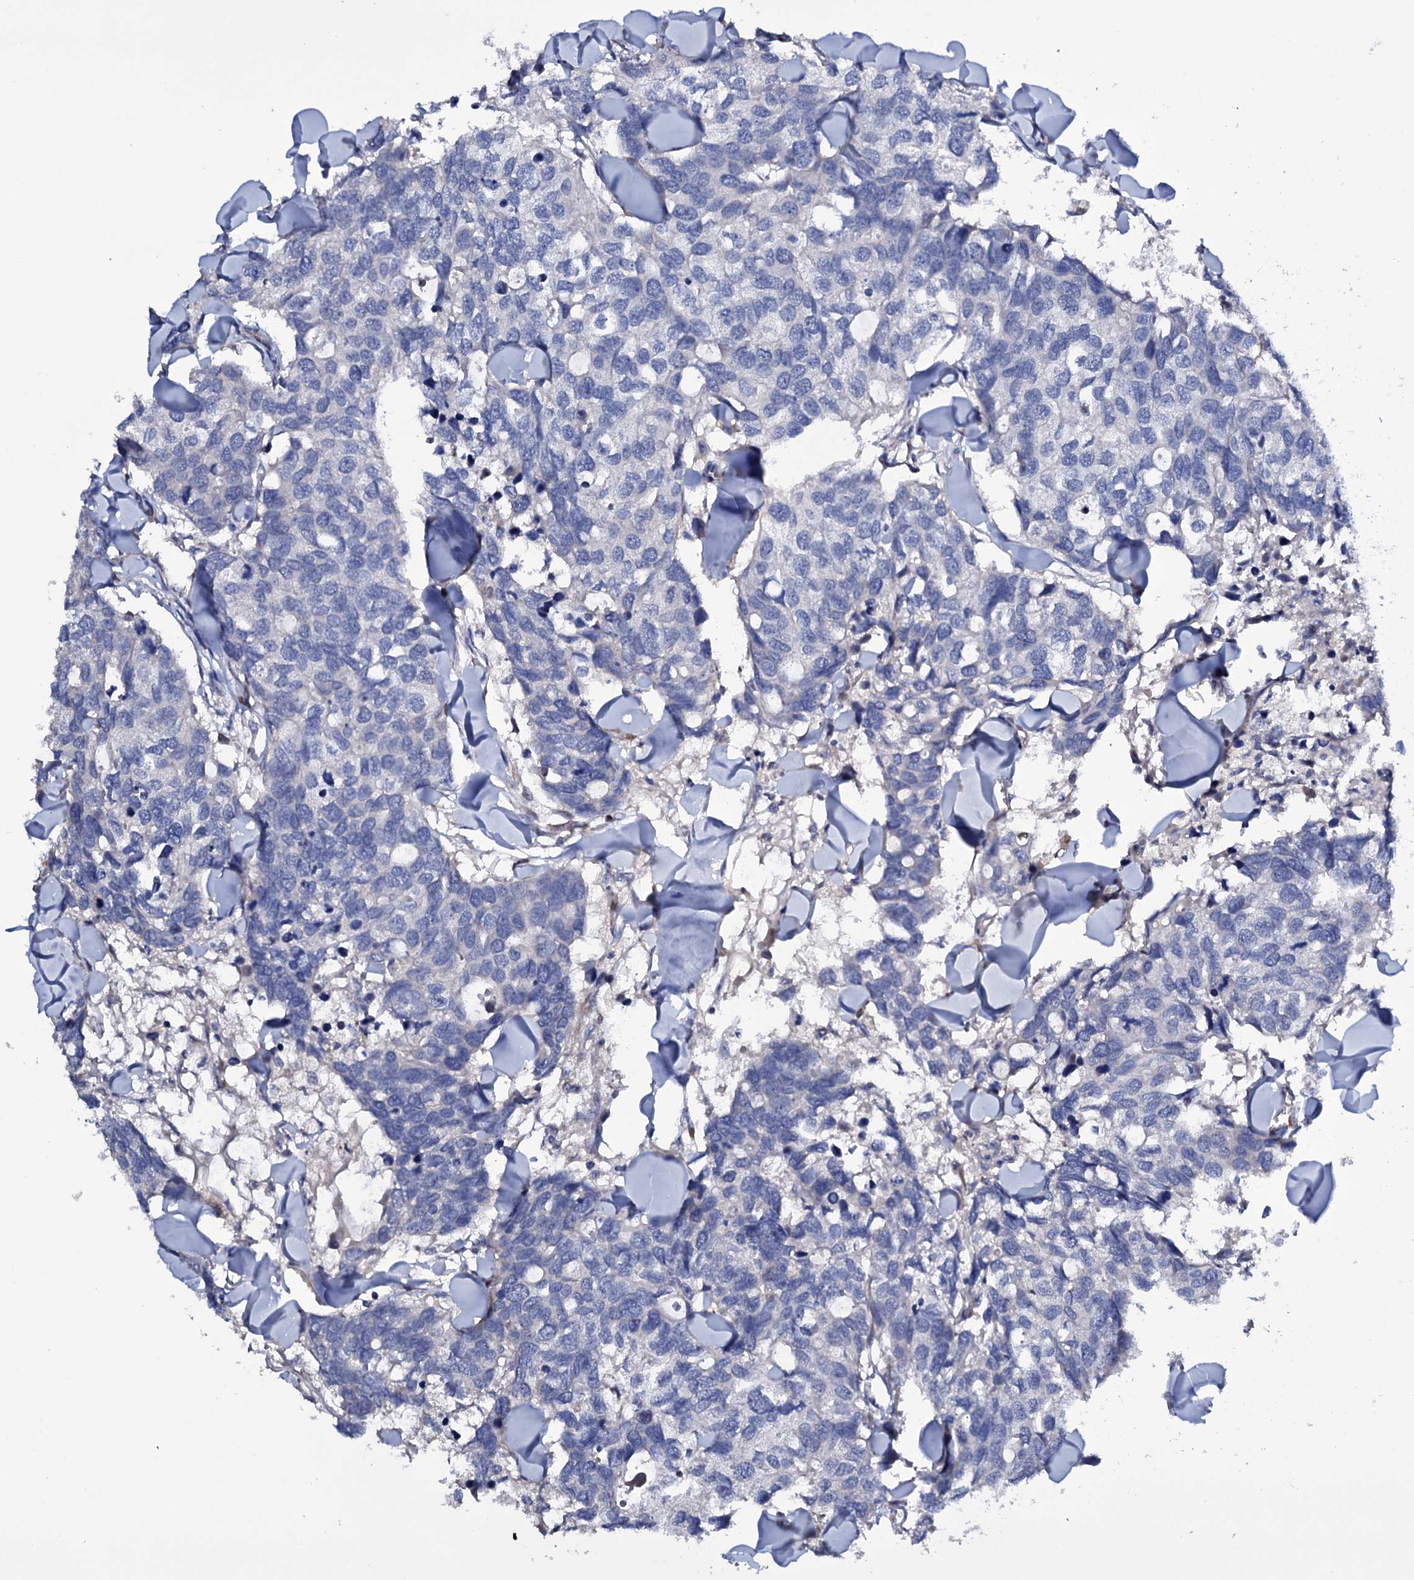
{"staining": {"intensity": "negative", "quantity": "none", "location": "none"}, "tissue": "breast cancer", "cell_type": "Tumor cells", "image_type": "cancer", "snomed": [{"axis": "morphology", "description": "Duct carcinoma"}, {"axis": "topography", "description": "Breast"}], "caption": "Tumor cells are negative for protein expression in human breast cancer.", "gene": "BCL2L14", "patient": {"sex": "female", "age": 83}}